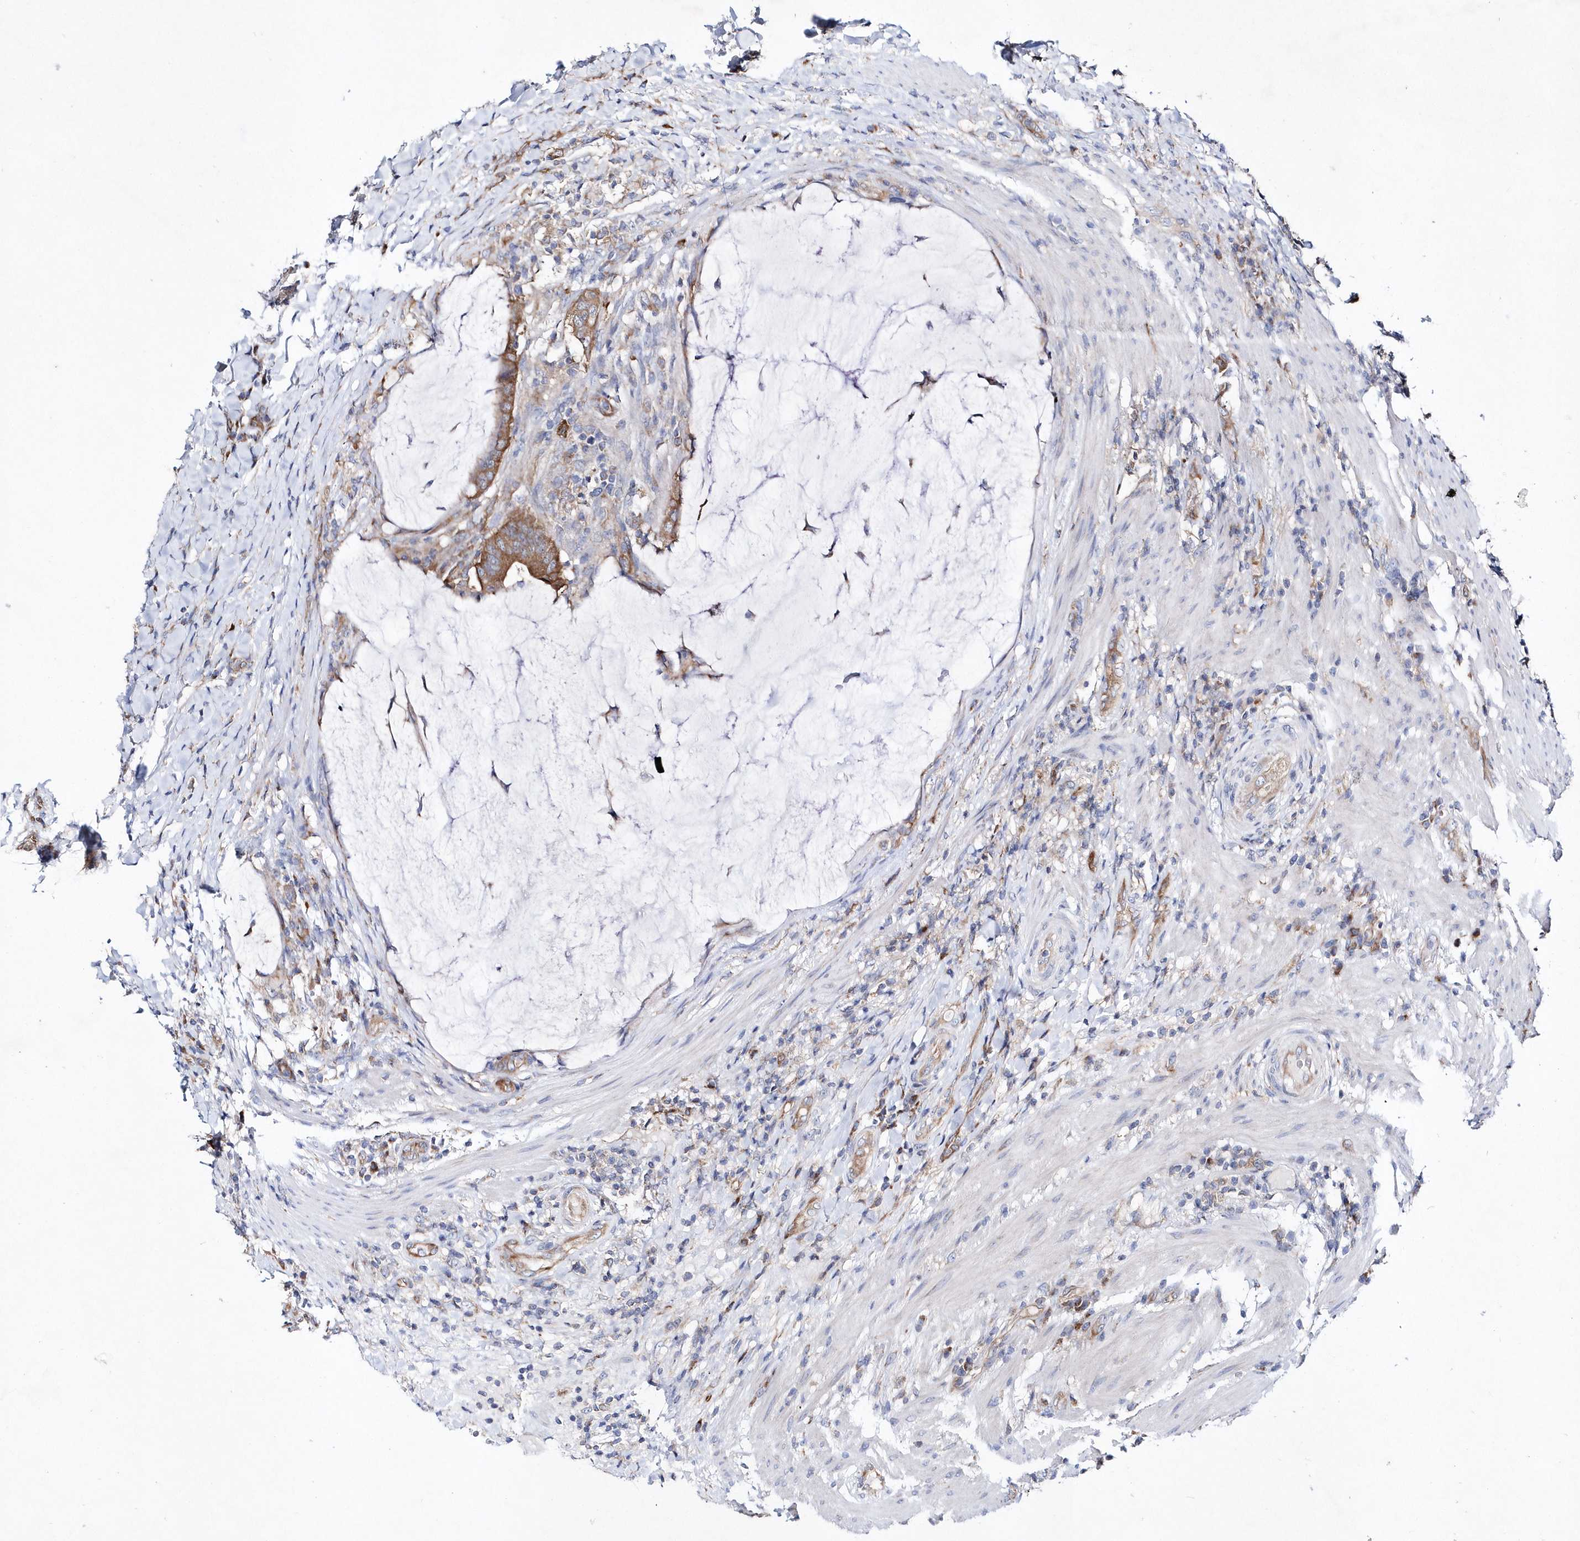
{"staining": {"intensity": "moderate", "quantity": ">75%", "location": "cytoplasmic/membranous"}, "tissue": "colorectal cancer", "cell_type": "Tumor cells", "image_type": "cancer", "snomed": [{"axis": "morphology", "description": "Adenocarcinoma, NOS"}, {"axis": "topography", "description": "Colon"}], "caption": "The photomicrograph exhibits immunohistochemical staining of colorectal cancer. There is moderate cytoplasmic/membranous staining is seen in approximately >75% of tumor cells.", "gene": "JKAMP", "patient": {"sex": "female", "age": 66}}